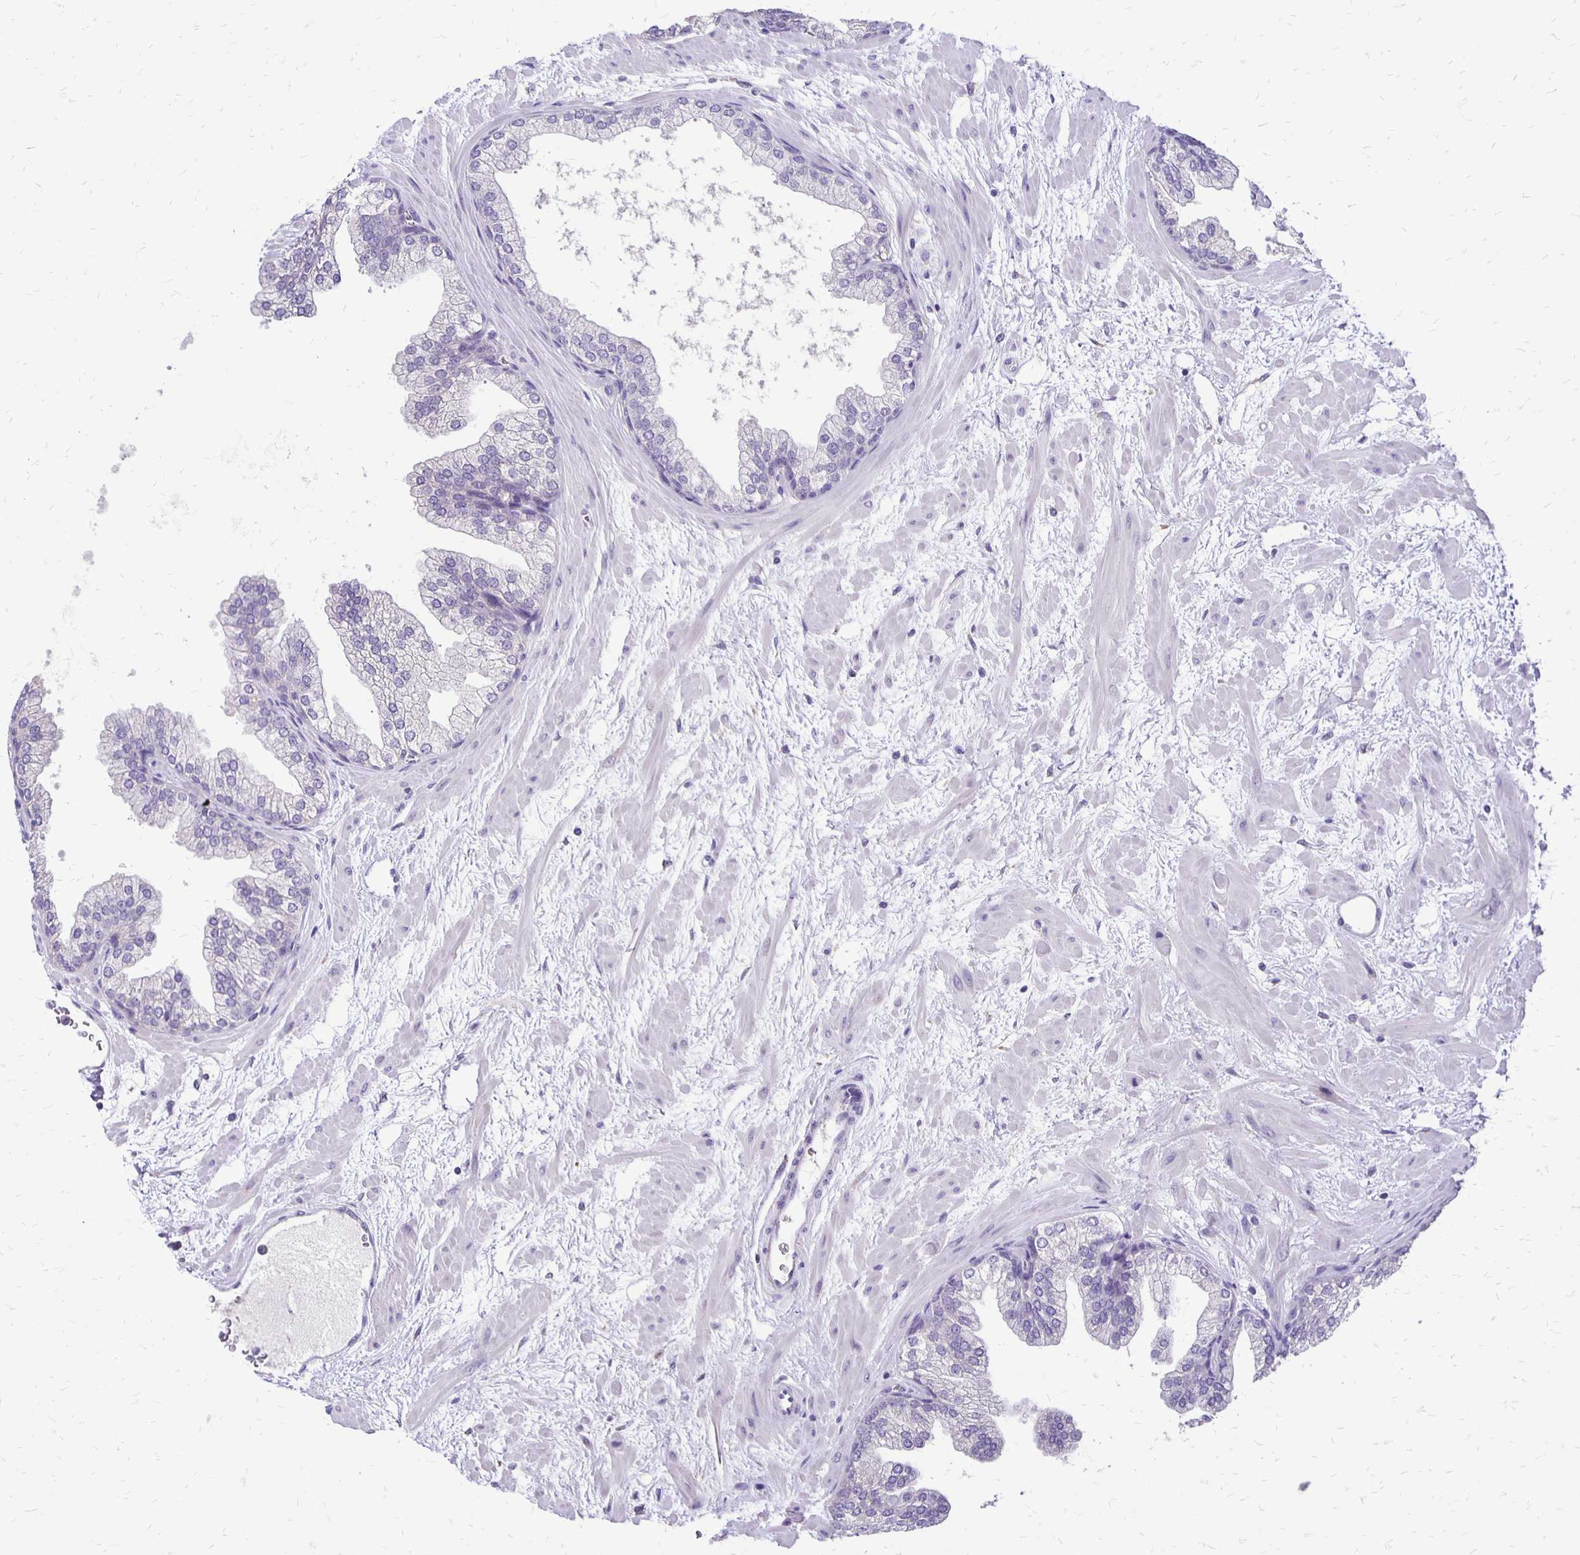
{"staining": {"intensity": "negative", "quantity": "none", "location": "none"}, "tissue": "prostate", "cell_type": "Glandular cells", "image_type": "normal", "snomed": [{"axis": "morphology", "description": "Normal tissue, NOS"}, {"axis": "topography", "description": "Prostate"}], "caption": "DAB (3,3'-diaminobenzidine) immunohistochemical staining of normal prostate displays no significant staining in glandular cells. Nuclei are stained in blue.", "gene": "ANKRD45", "patient": {"sex": "male", "age": 37}}